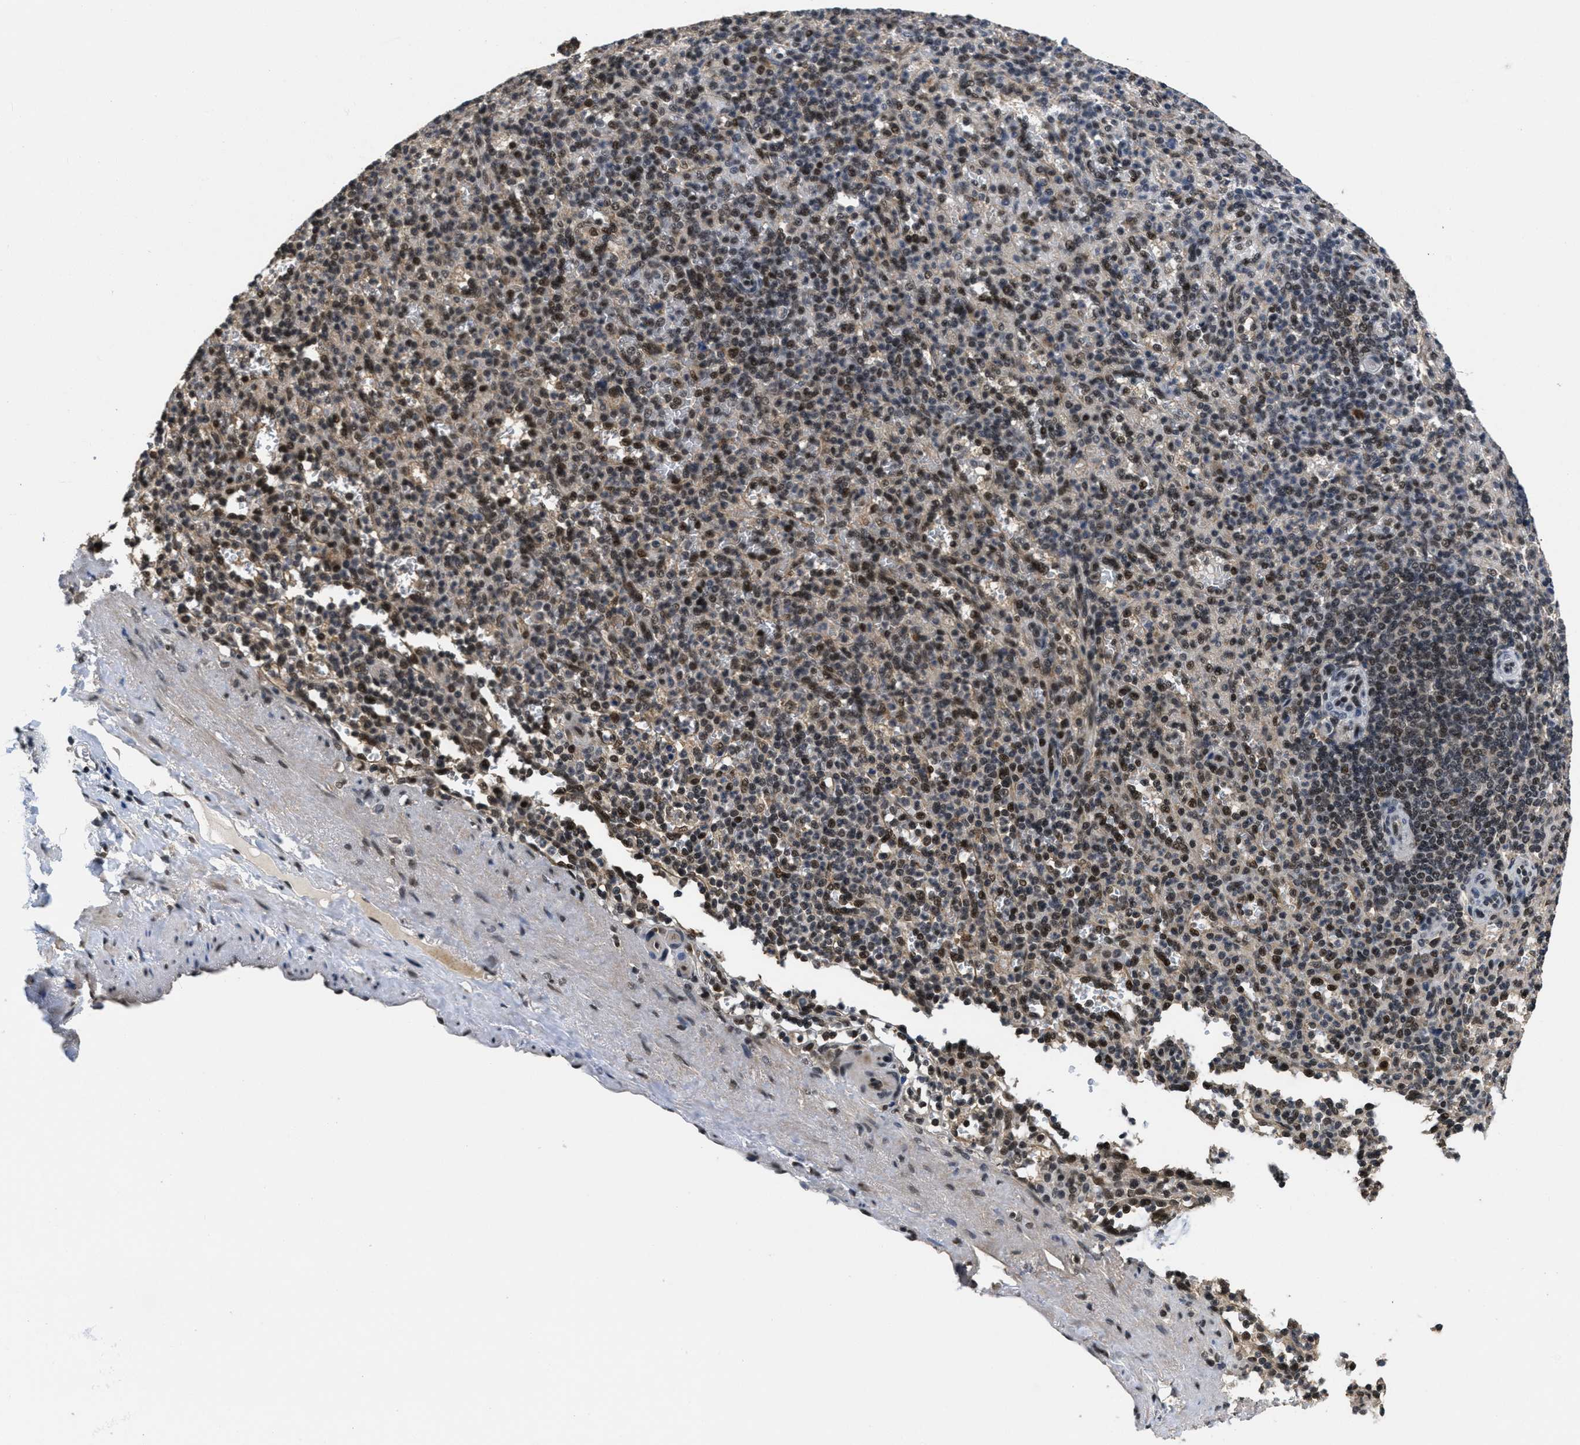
{"staining": {"intensity": "moderate", "quantity": ">75%", "location": "nuclear"}, "tissue": "spleen", "cell_type": "Cells in red pulp", "image_type": "normal", "snomed": [{"axis": "morphology", "description": "Normal tissue, NOS"}, {"axis": "topography", "description": "Spleen"}], "caption": "Human spleen stained with a brown dye exhibits moderate nuclear positive expression in approximately >75% of cells in red pulp.", "gene": "CUL4B", "patient": {"sex": "female", "age": 74}}